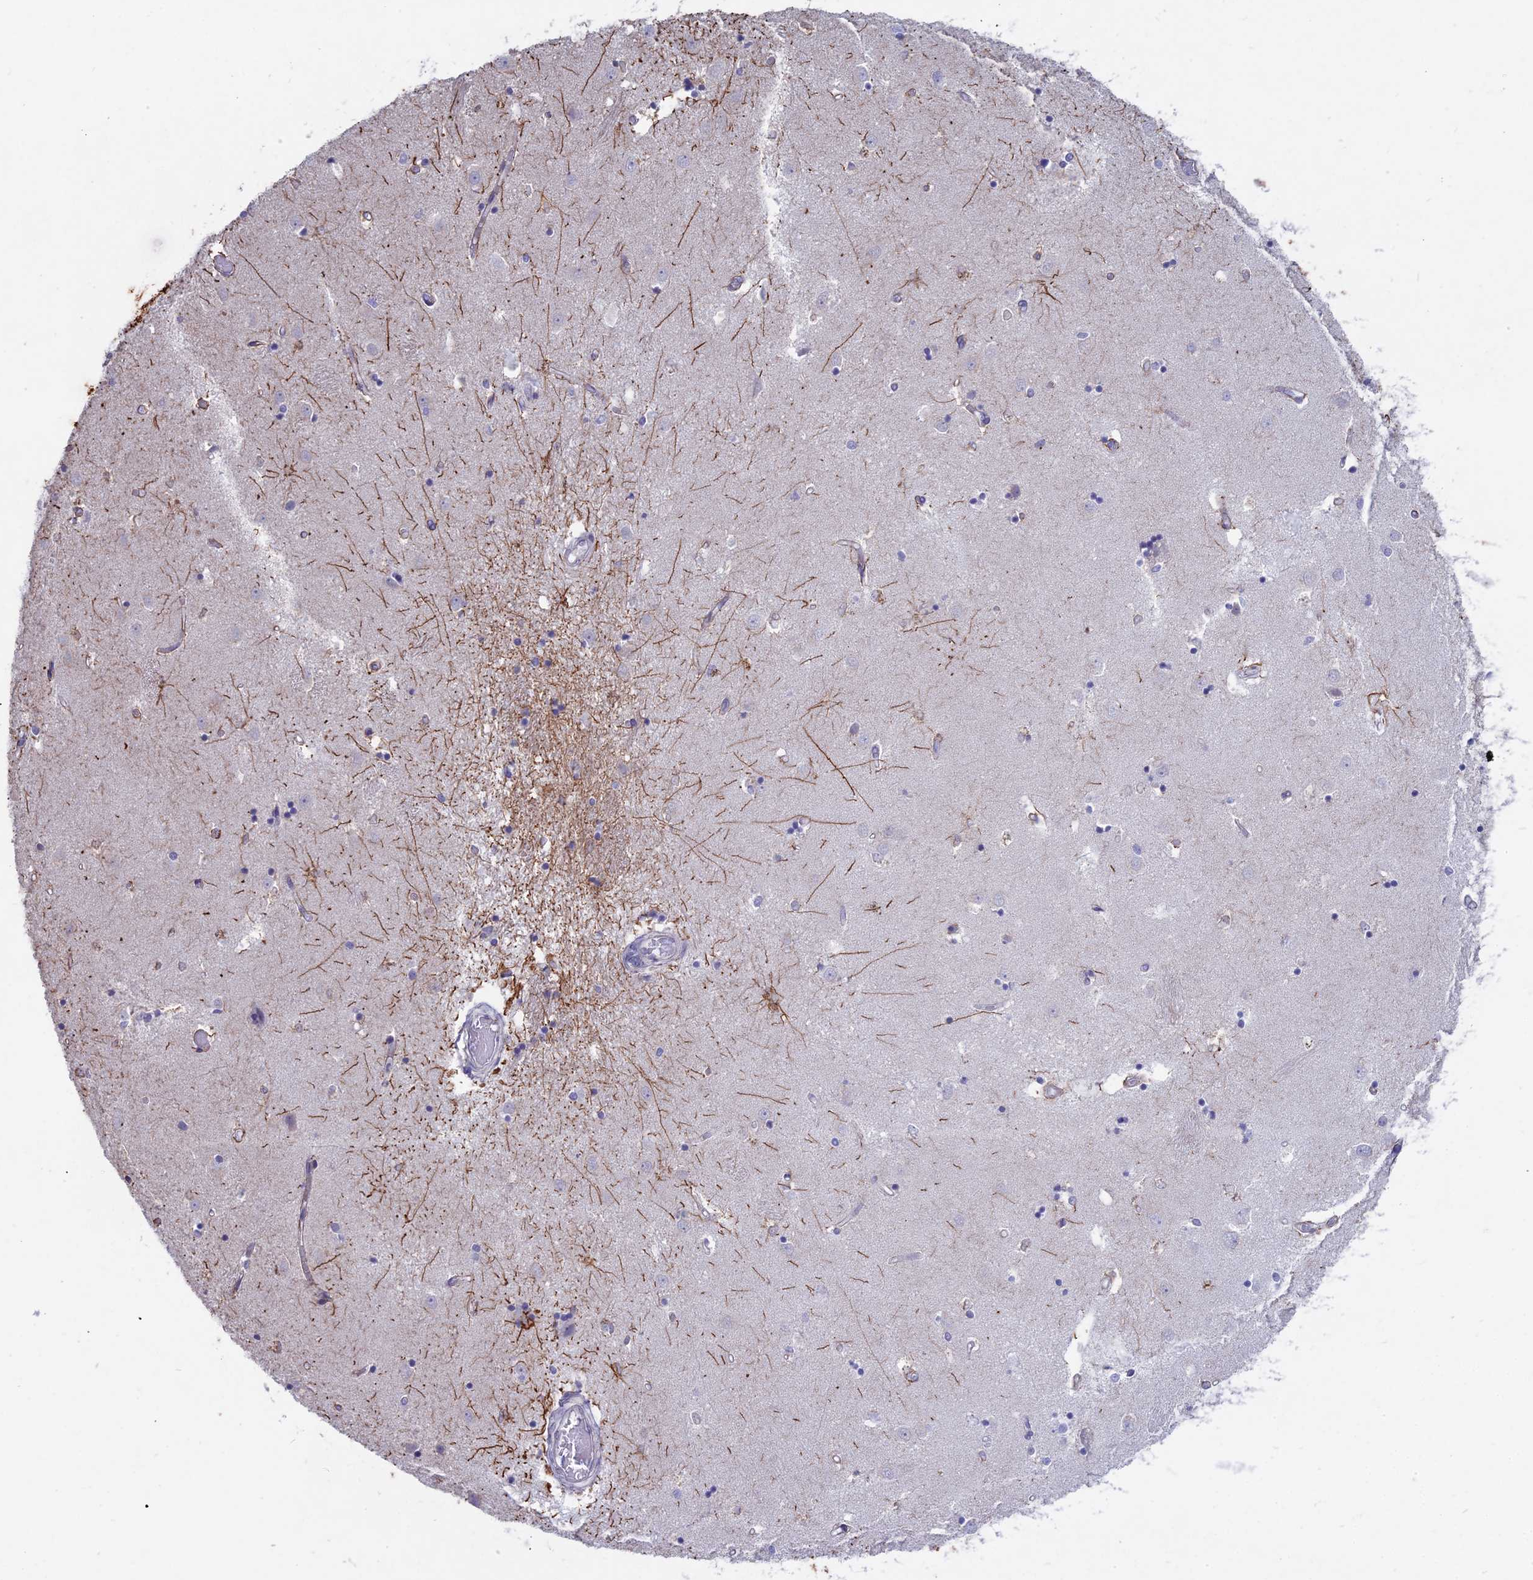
{"staining": {"intensity": "strong", "quantity": "<25%", "location": "cytoplasmic/membranous"}, "tissue": "caudate", "cell_type": "Glial cells", "image_type": "normal", "snomed": [{"axis": "morphology", "description": "Normal tissue, NOS"}, {"axis": "topography", "description": "Lateral ventricle wall"}], "caption": "This is a micrograph of IHC staining of normal caudate, which shows strong staining in the cytoplasmic/membranous of glial cells.", "gene": "MYO5B", "patient": {"sex": "male", "age": 45}}